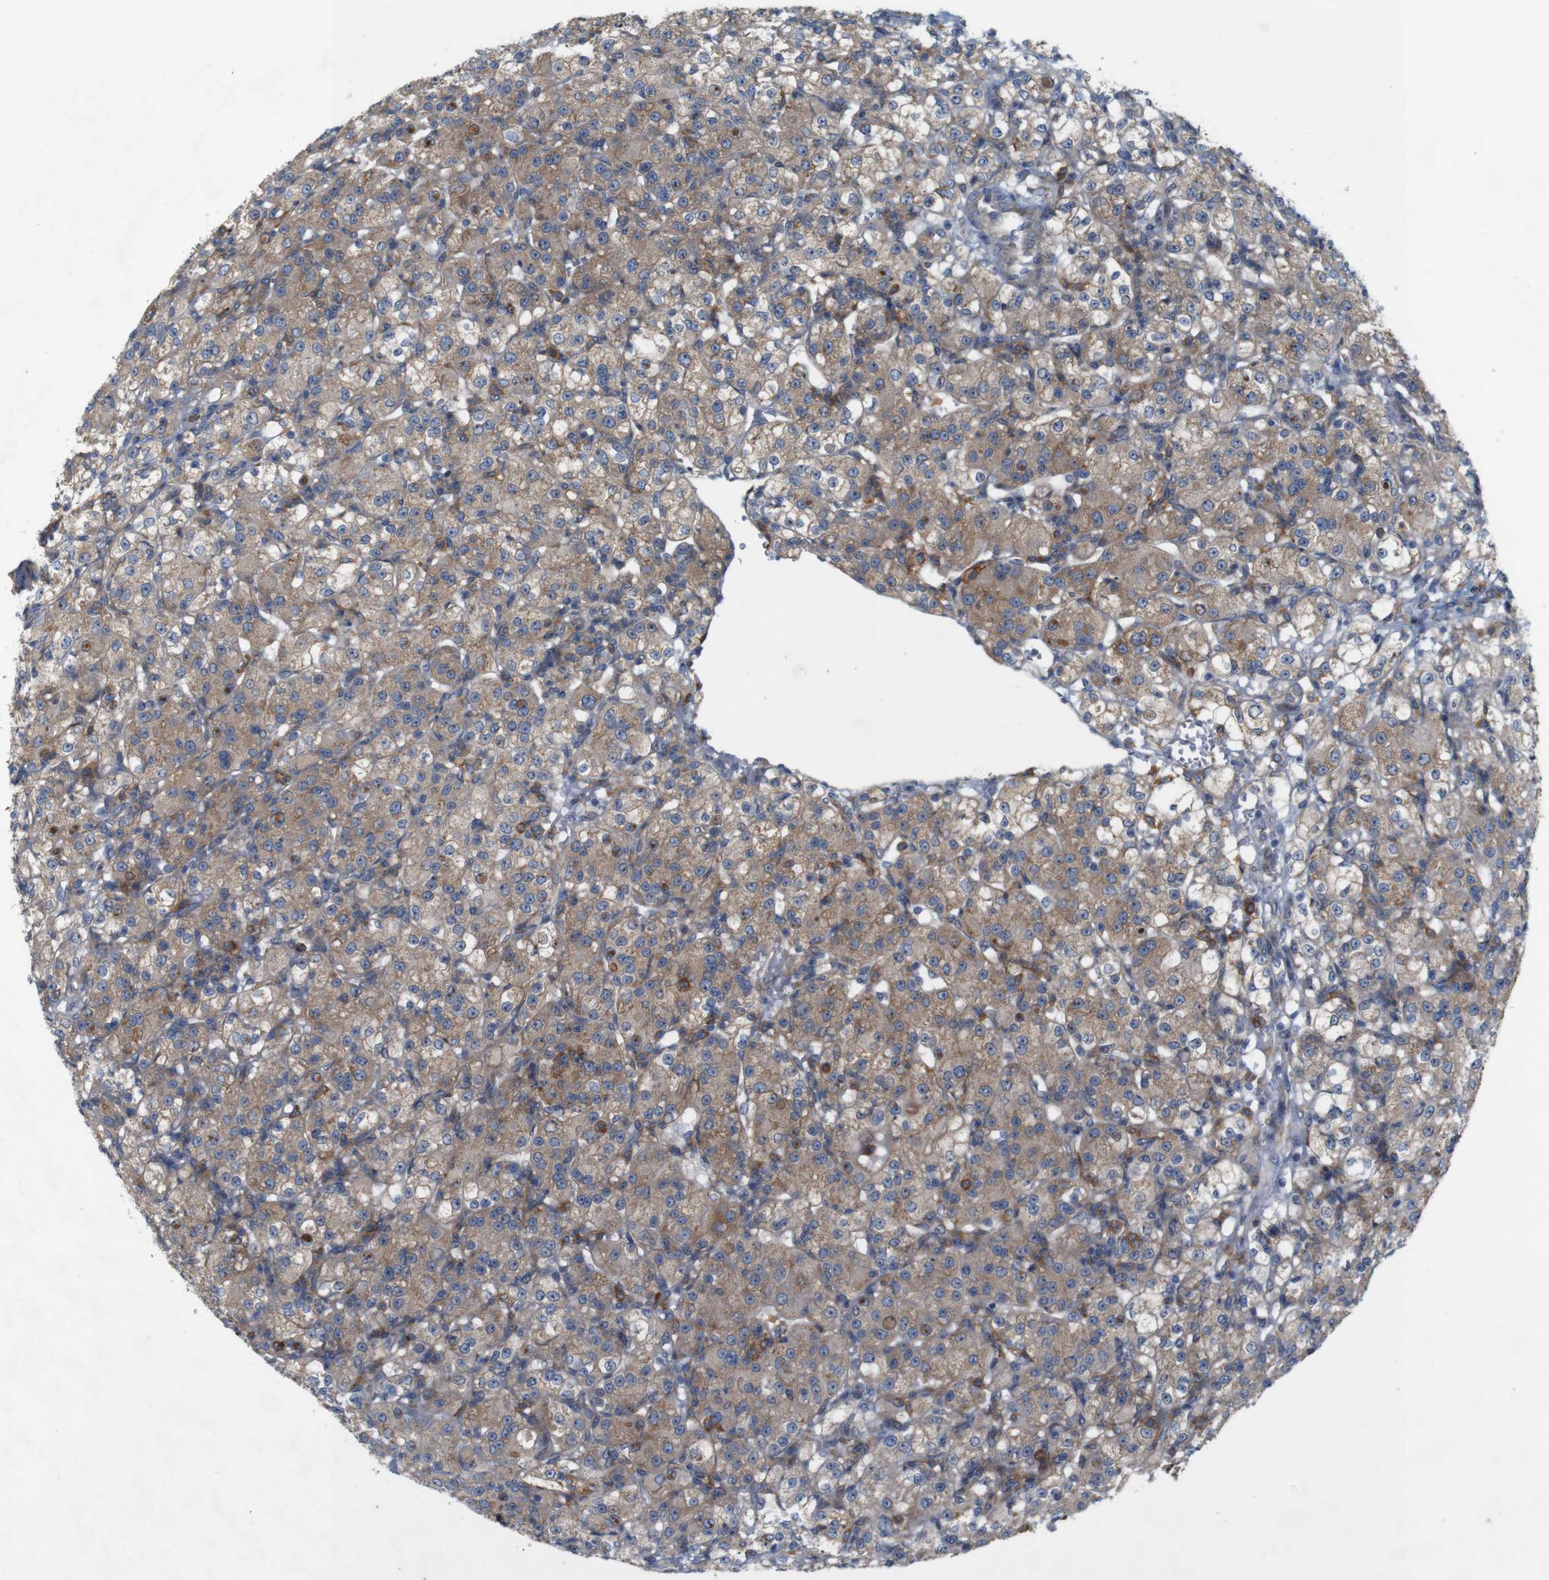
{"staining": {"intensity": "moderate", "quantity": ">75%", "location": "cytoplasmic/membranous"}, "tissue": "renal cancer", "cell_type": "Tumor cells", "image_type": "cancer", "snomed": [{"axis": "morphology", "description": "Normal tissue, NOS"}, {"axis": "morphology", "description": "Adenocarcinoma, NOS"}, {"axis": "topography", "description": "Kidney"}], "caption": "Brown immunohistochemical staining in adenocarcinoma (renal) shows moderate cytoplasmic/membranous expression in about >75% of tumor cells.", "gene": "SIGLEC8", "patient": {"sex": "male", "age": 61}}